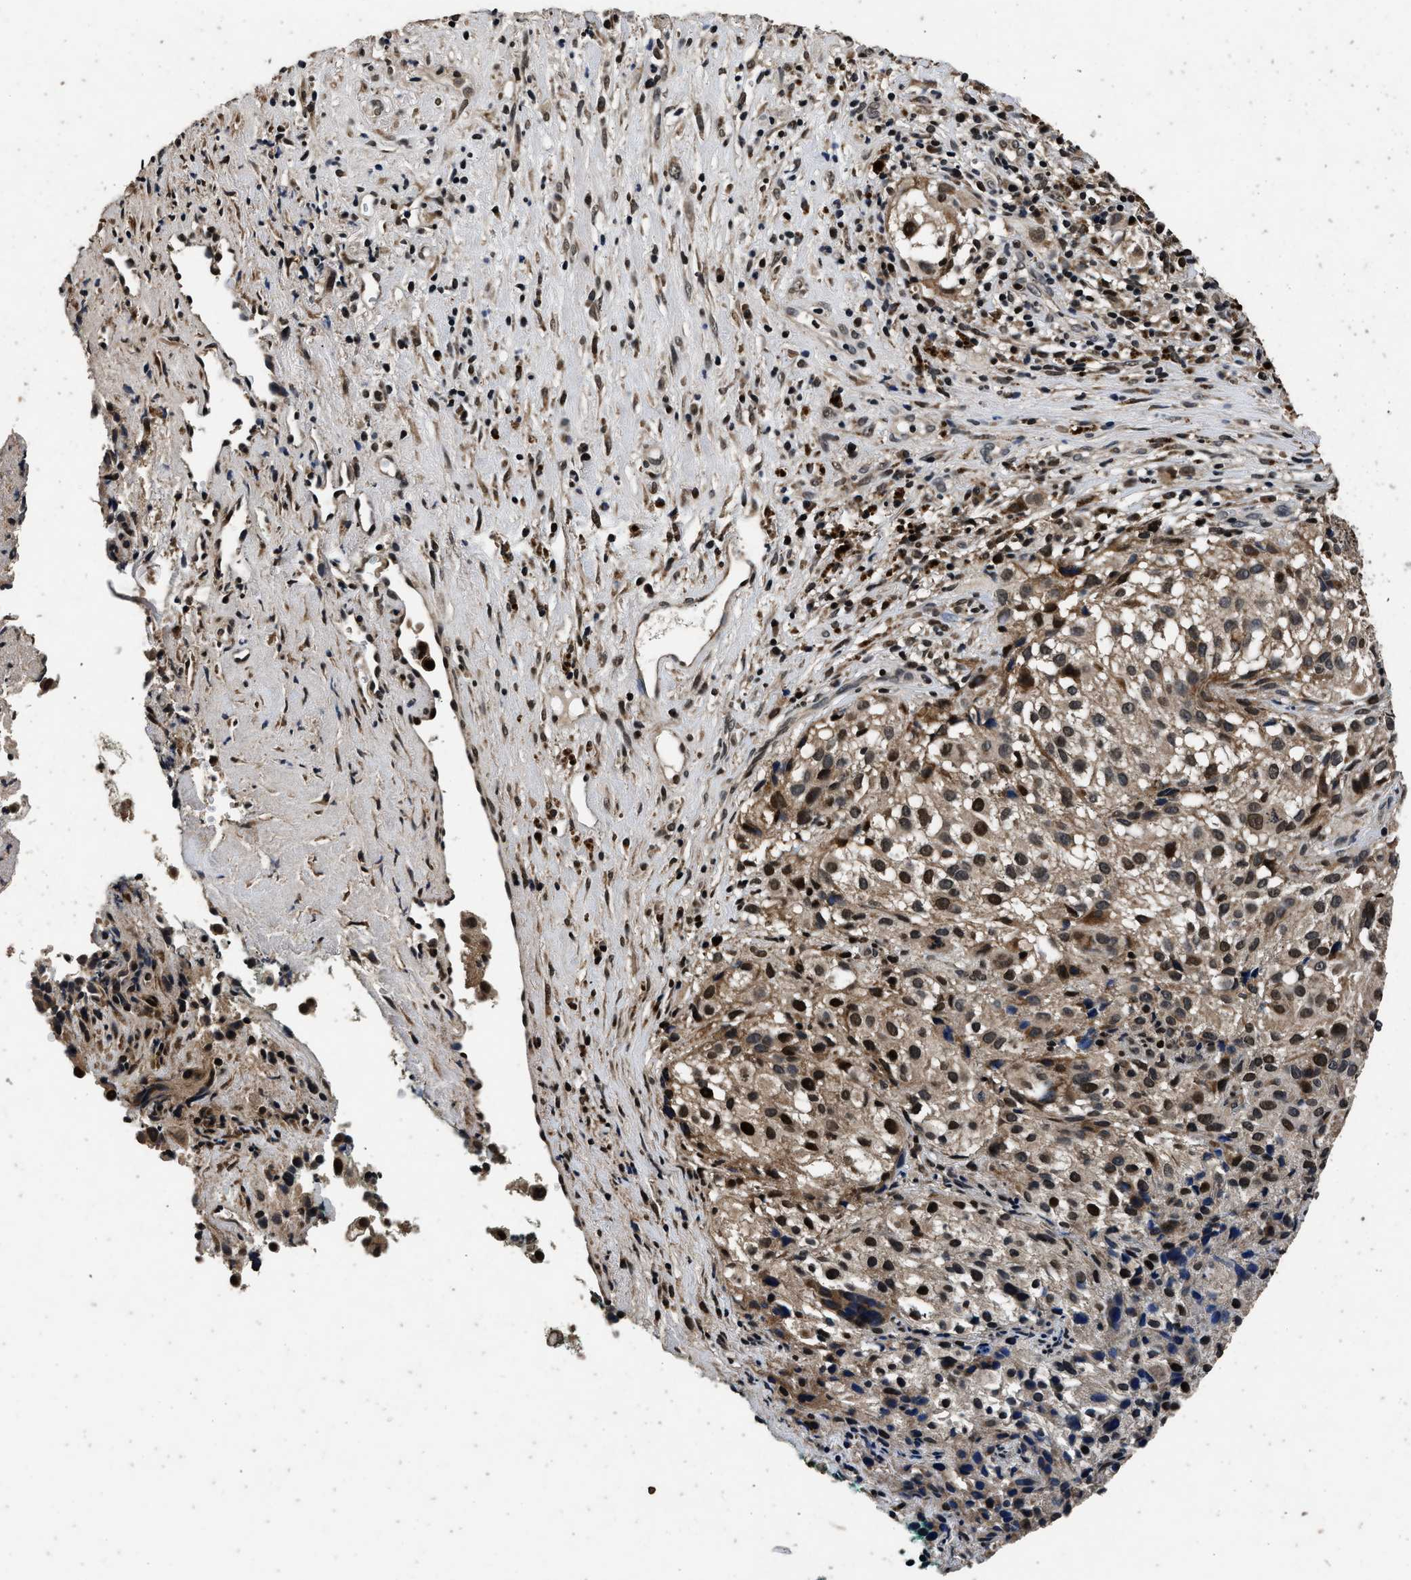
{"staining": {"intensity": "strong", "quantity": ">75%", "location": "nuclear"}, "tissue": "melanoma", "cell_type": "Tumor cells", "image_type": "cancer", "snomed": [{"axis": "morphology", "description": "Necrosis, NOS"}, {"axis": "morphology", "description": "Malignant melanoma, NOS"}, {"axis": "topography", "description": "Skin"}], "caption": "Tumor cells show strong nuclear positivity in approximately >75% of cells in malignant melanoma.", "gene": "CSTF1", "patient": {"sex": "female", "age": 87}}